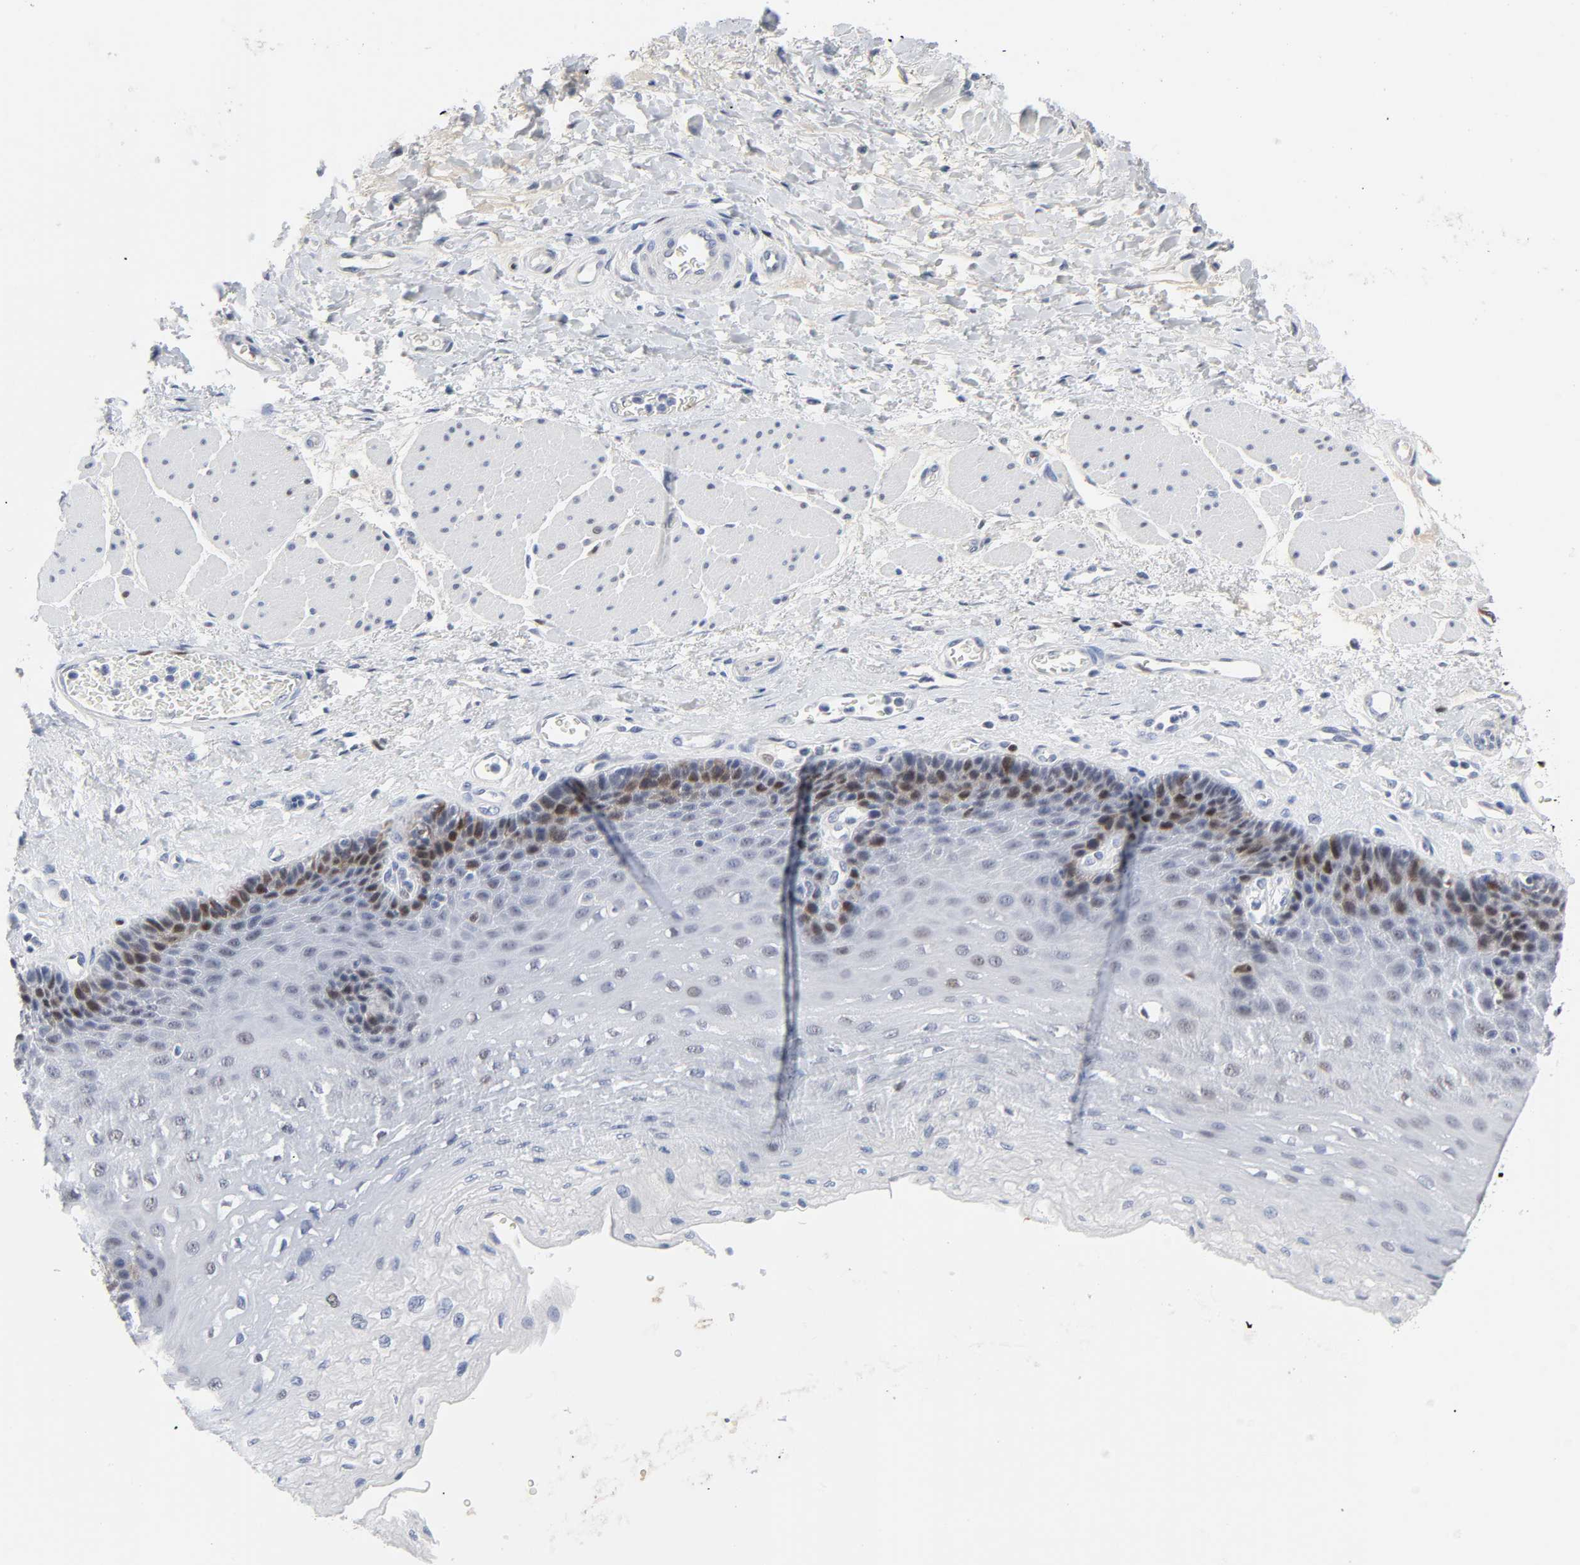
{"staining": {"intensity": "moderate", "quantity": "<25%", "location": "nuclear"}, "tissue": "esophagus", "cell_type": "Squamous epithelial cells", "image_type": "normal", "snomed": [{"axis": "morphology", "description": "Normal tissue, NOS"}, {"axis": "topography", "description": "Esophagus"}], "caption": "A histopathology image of esophagus stained for a protein demonstrates moderate nuclear brown staining in squamous epithelial cells. The staining was performed using DAB to visualize the protein expression in brown, while the nuclei were stained in blue with hematoxylin (Magnification: 20x).", "gene": "WEE1", "patient": {"sex": "female", "age": 72}}